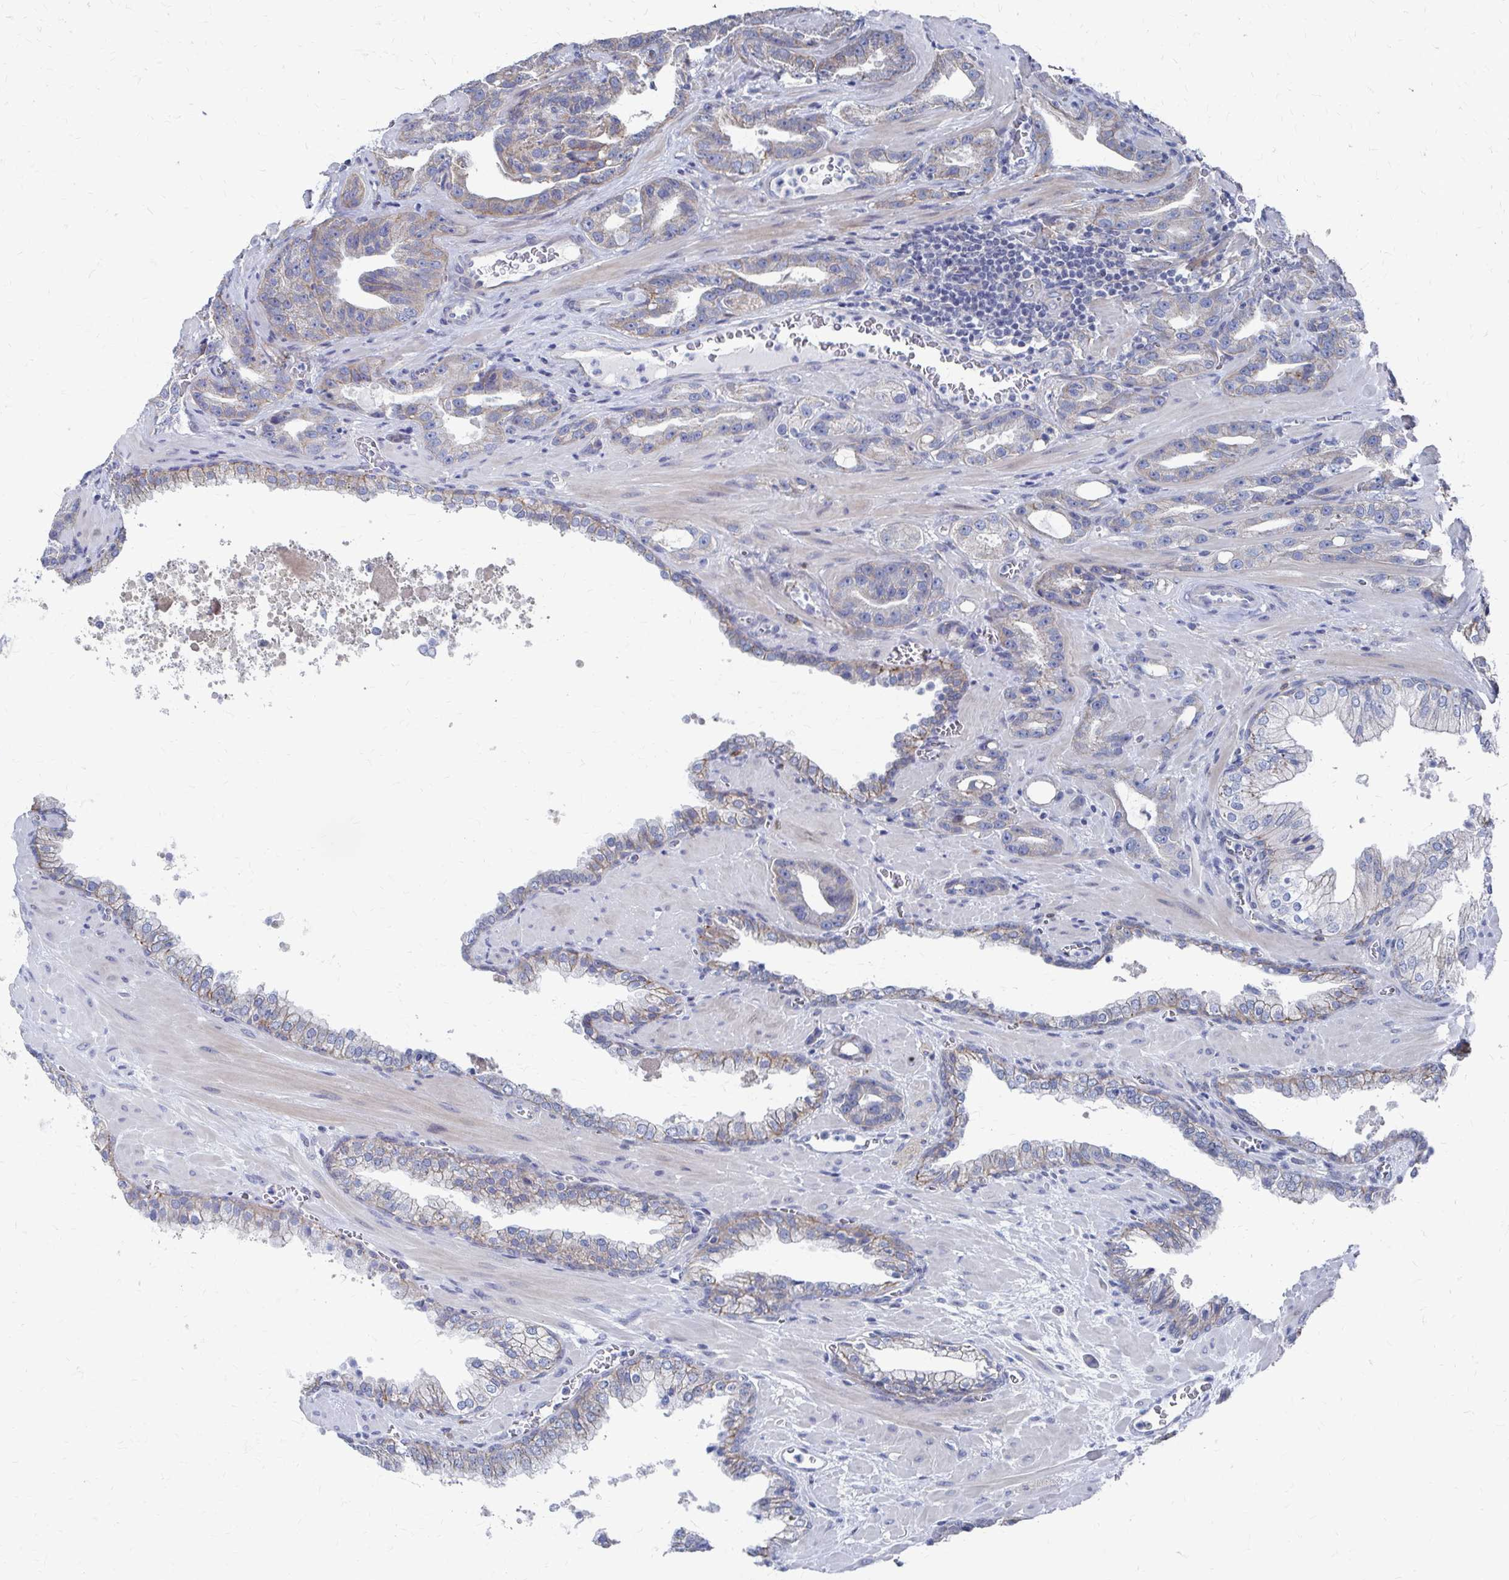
{"staining": {"intensity": "weak", "quantity": "25%-75%", "location": "cytoplasmic/membranous"}, "tissue": "prostate cancer", "cell_type": "Tumor cells", "image_type": "cancer", "snomed": [{"axis": "morphology", "description": "Adenocarcinoma, High grade"}, {"axis": "topography", "description": "Prostate"}], "caption": "A brown stain labels weak cytoplasmic/membranous staining of a protein in human adenocarcinoma (high-grade) (prostate) tumor cells. (Brightfield microscopy of DAB IHC at high magnification).", "gene": "PLEKHG7", "patient": {"sex": "male", "age": 65}}